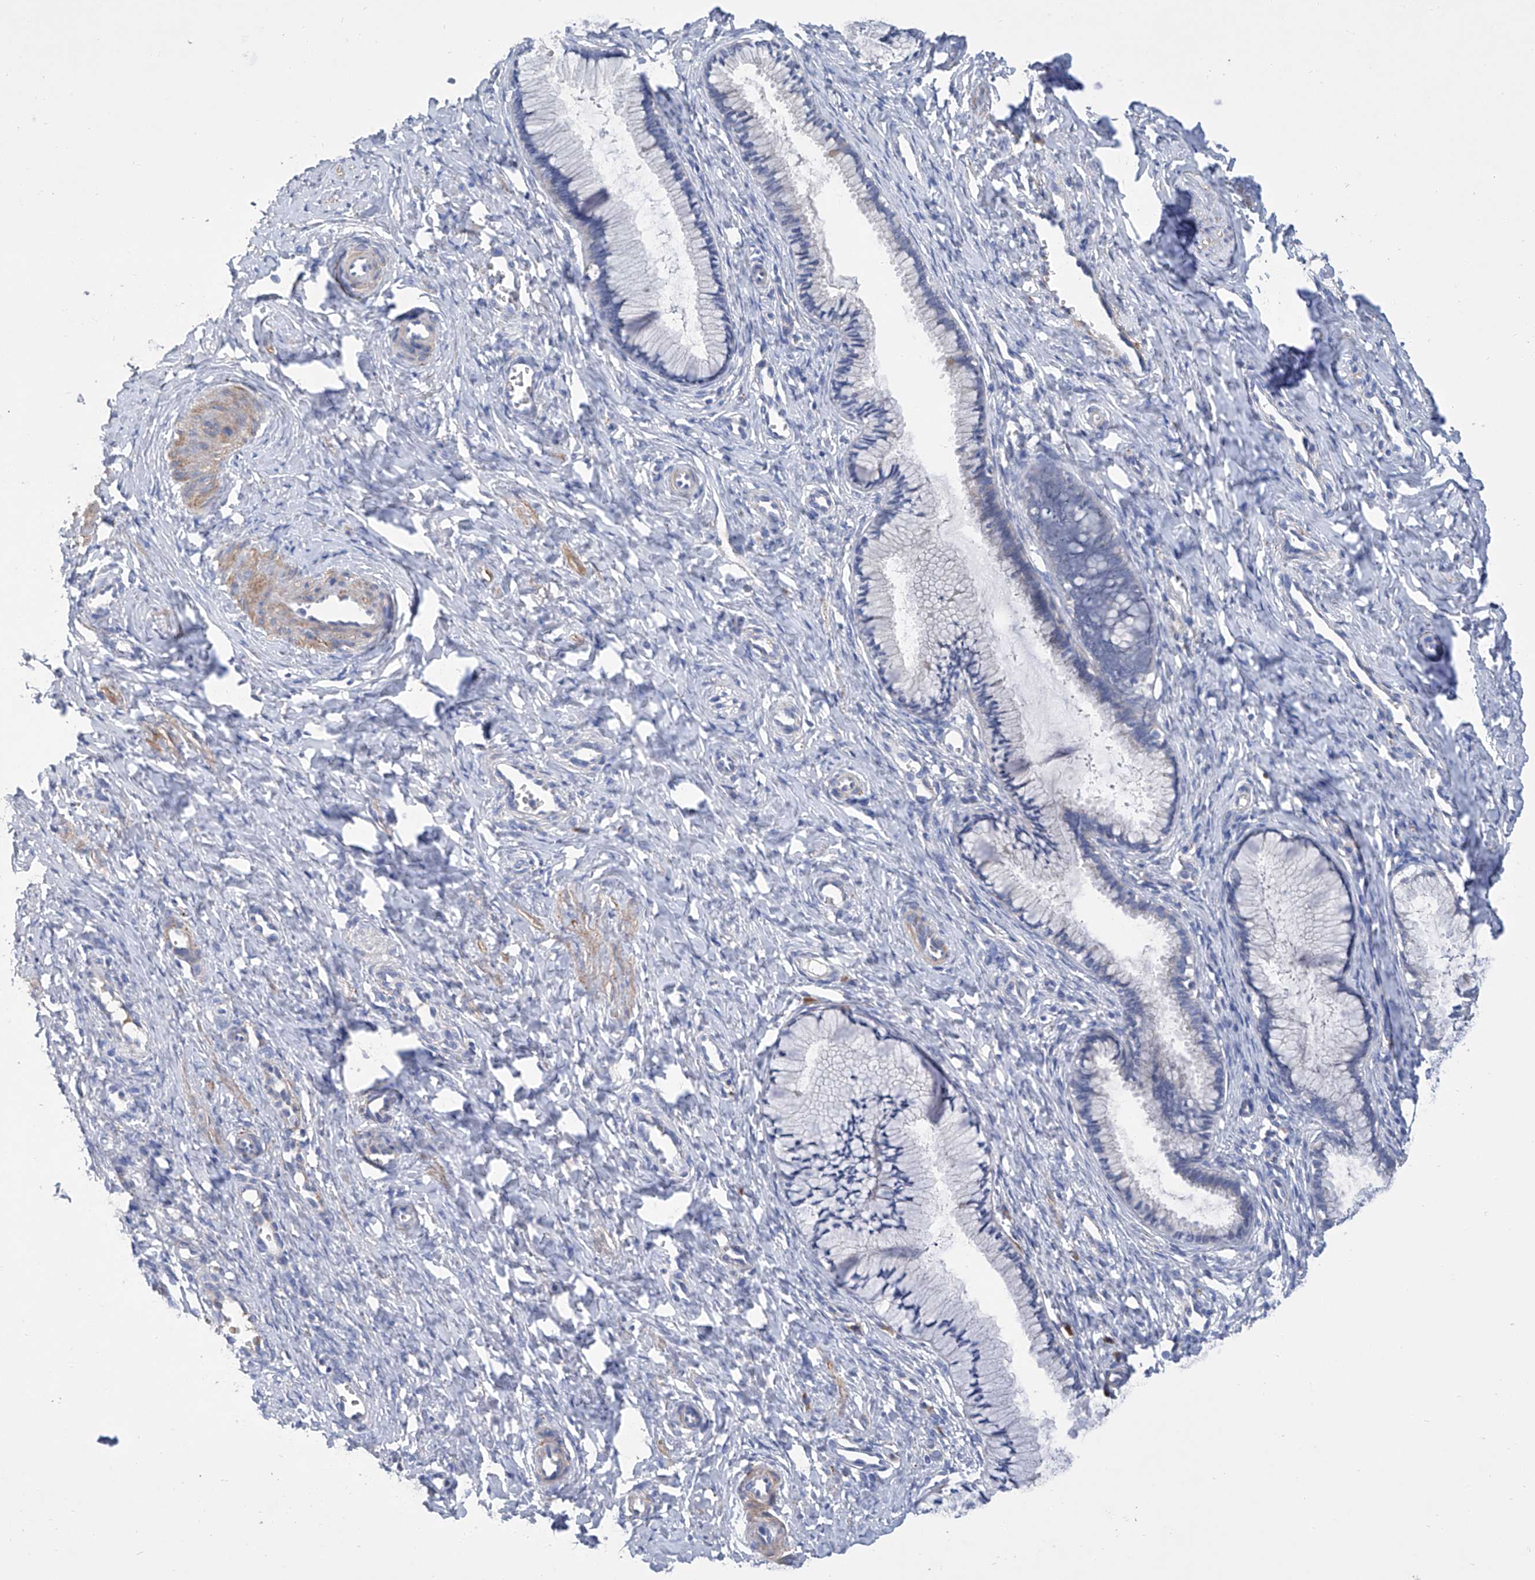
{"staining": {"intensity": "negative", "quantity": "none", "location": "none"}, "tissue": "cervix", "cell_type": "Glandular cells", "image_type": "normal", "snomed": [{"axis": "morphology", "description": "Normal tissue, NOS"}, {"axis": "topography", "description": "Cervix"}], "caption": "The photomicrograph shows no staining of glandular cells in normal cervix. The staining was performed using DAB (3,3'-diaminobenzidine) to visualize the protein expression in brown, while the nuclei were stained in blue with hematoxylin (Magnification: 20x).", "gene": "GPT", "patient": {"sex": "female", "age": 27}}